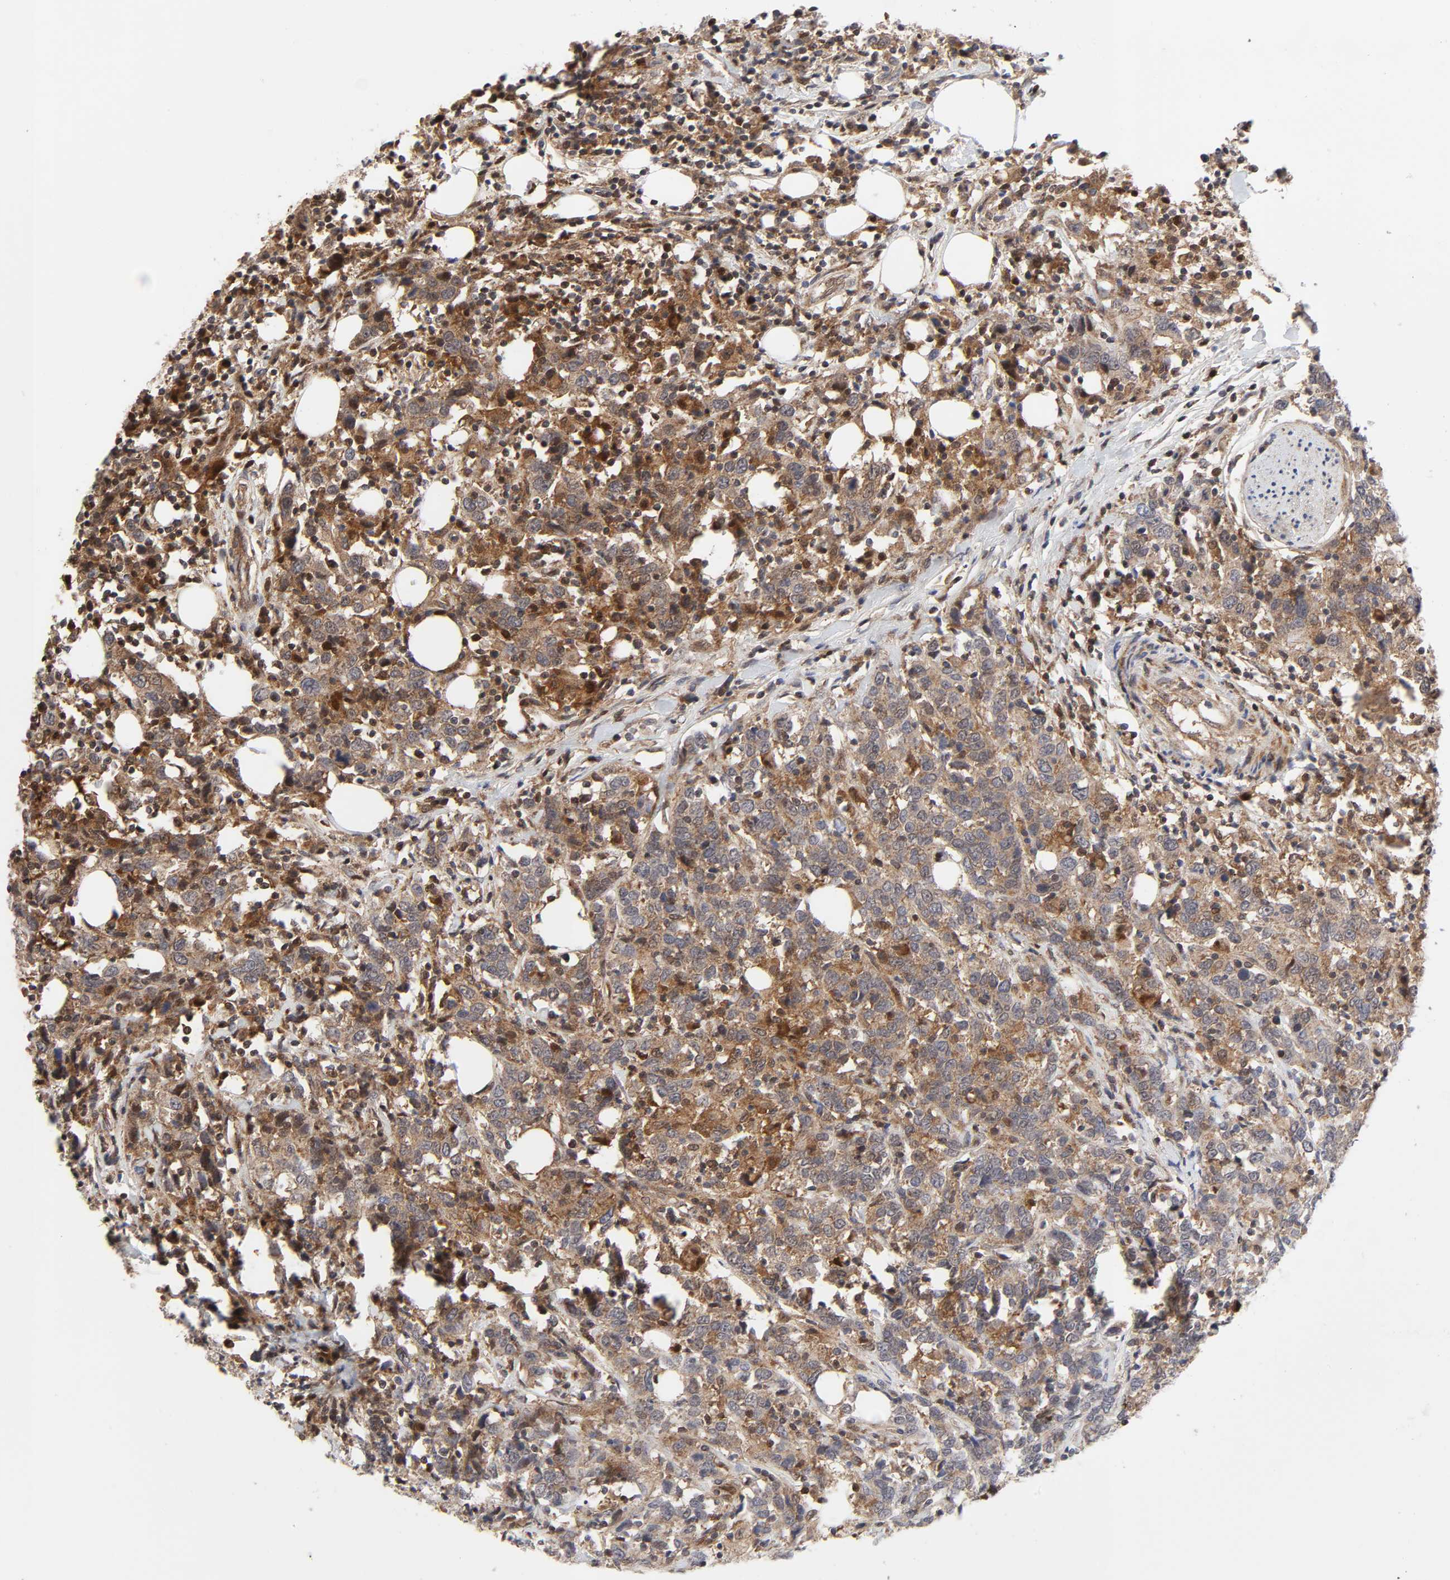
{"staining": {"intensity": "weak", "quantity": ">75%", "location": "cytoplasmic/membranous"}, "tissue": "urothelial cancer", "cell_type": "Tumor cells", "image_type": "cancer", "snomed": [{"axis": "morphology", "description": "Urothelial carcinoma, High grade"}, {"axis": "topography", "description": "Urinary bladder"}], "caption": "Immunohistochemical staining of high-grade urothelial carcinoma shows low levels of weak cytoplasmic/membranous protein staining in approximately >75% of tumor cells.", "gene": "CASP9", "patient": {"sex": "male", "age": 61}}